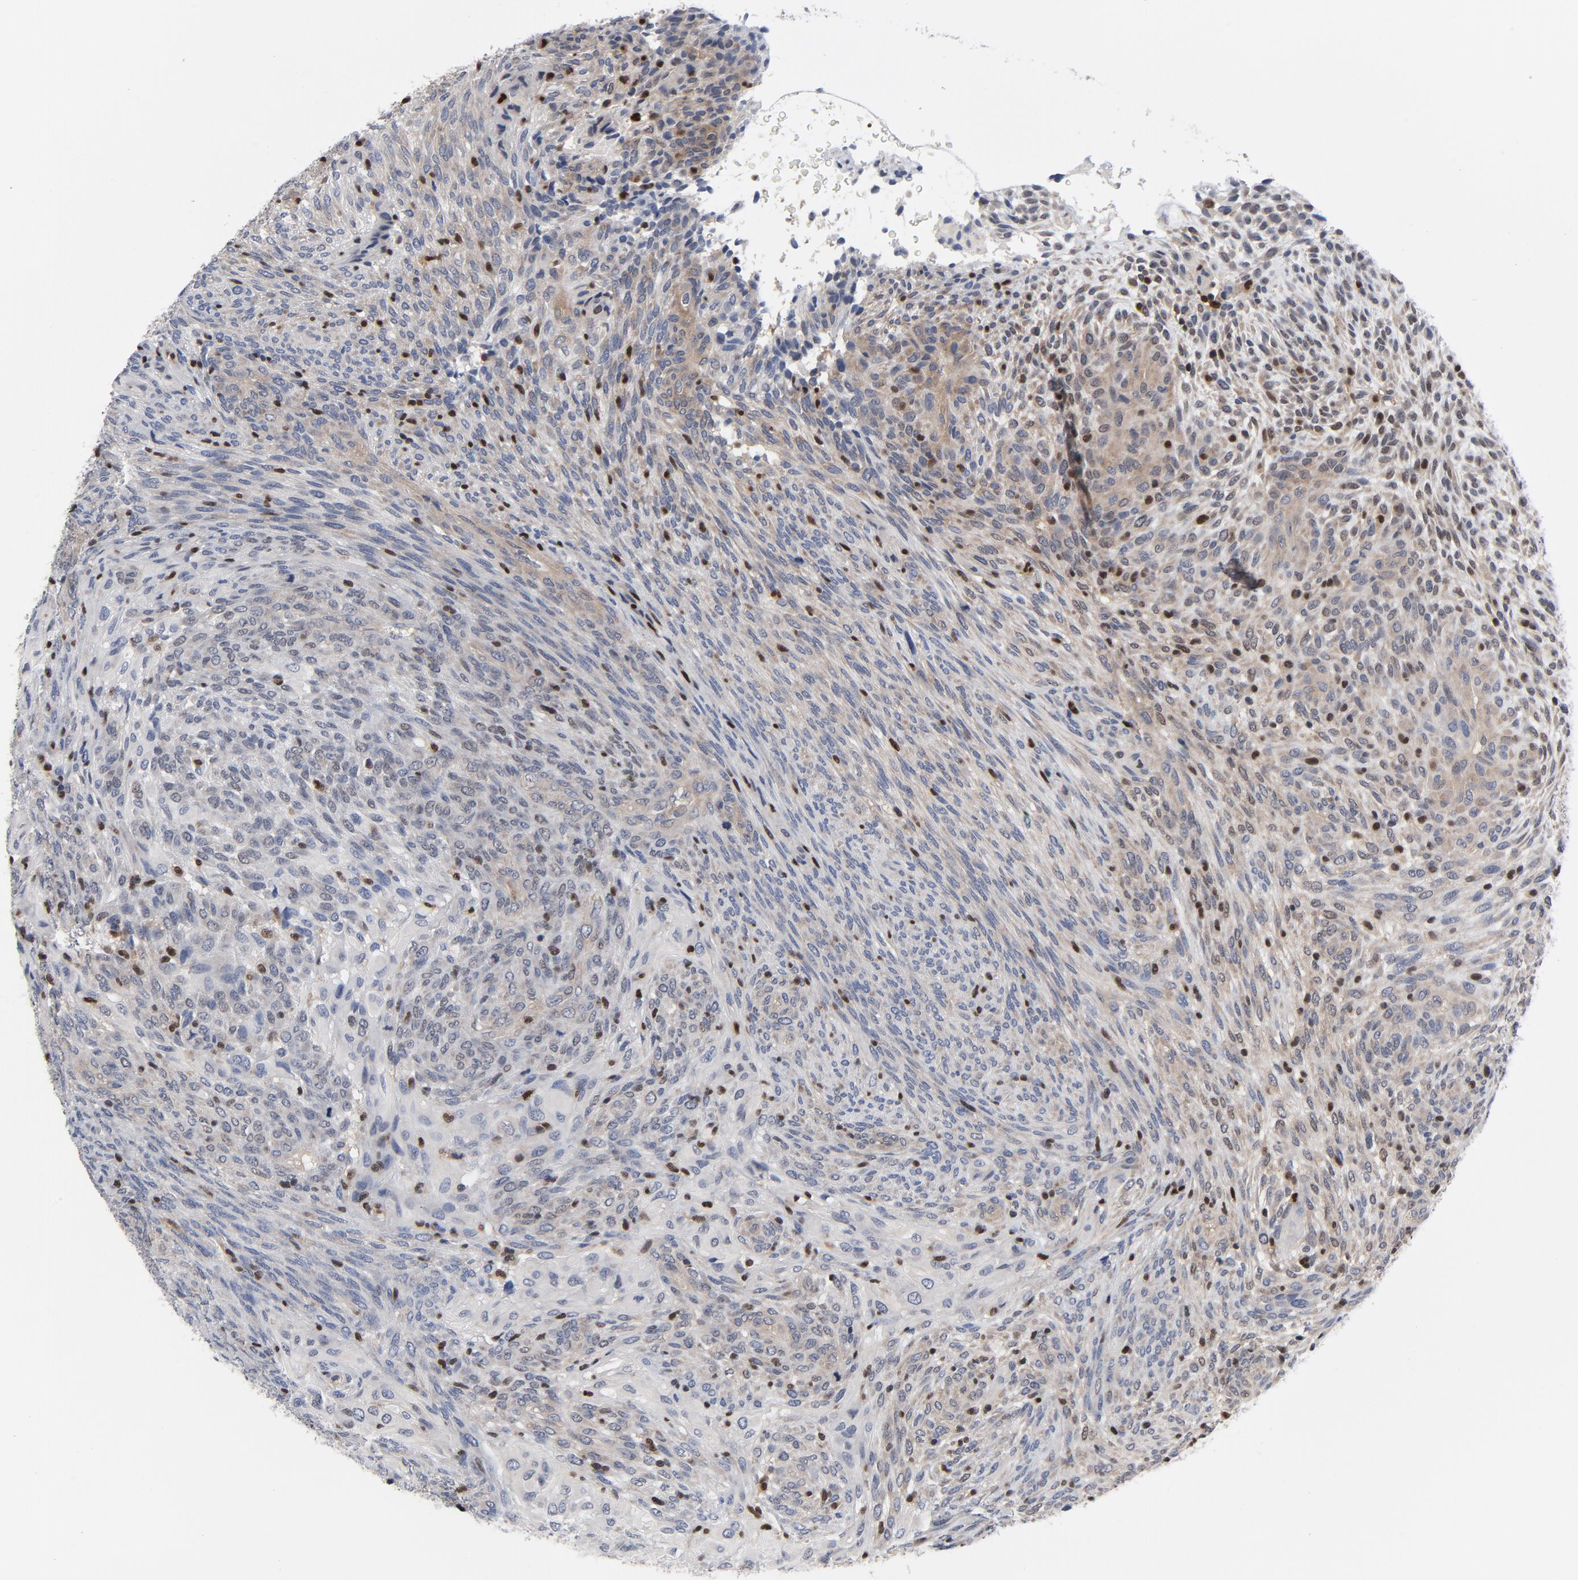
{"staining": {"intensity": "weak", "quantity": "25%-75%", "location": "cytoplasmic/membranous"}, "tissue": "glioma", "cell_type": "Tumor cells", "image_type": "cancer", "snomed": [{"axis": "morphology", "description": "Glioma, malignant, High grade"}, {"axis": "topography", "description": "Cerebral cortex"}], "caption": "DAB (3,3'-diaminobenzidine) immunohistochemical staining of human glioma reveals weak cytoplasmic/membranous protein staining in about 25%-75% of tumor cells. (IHC, brightfield microscopy, high magnification).", "gene": "NFKB1", "patient": {"sex": "female", "age": 55}}